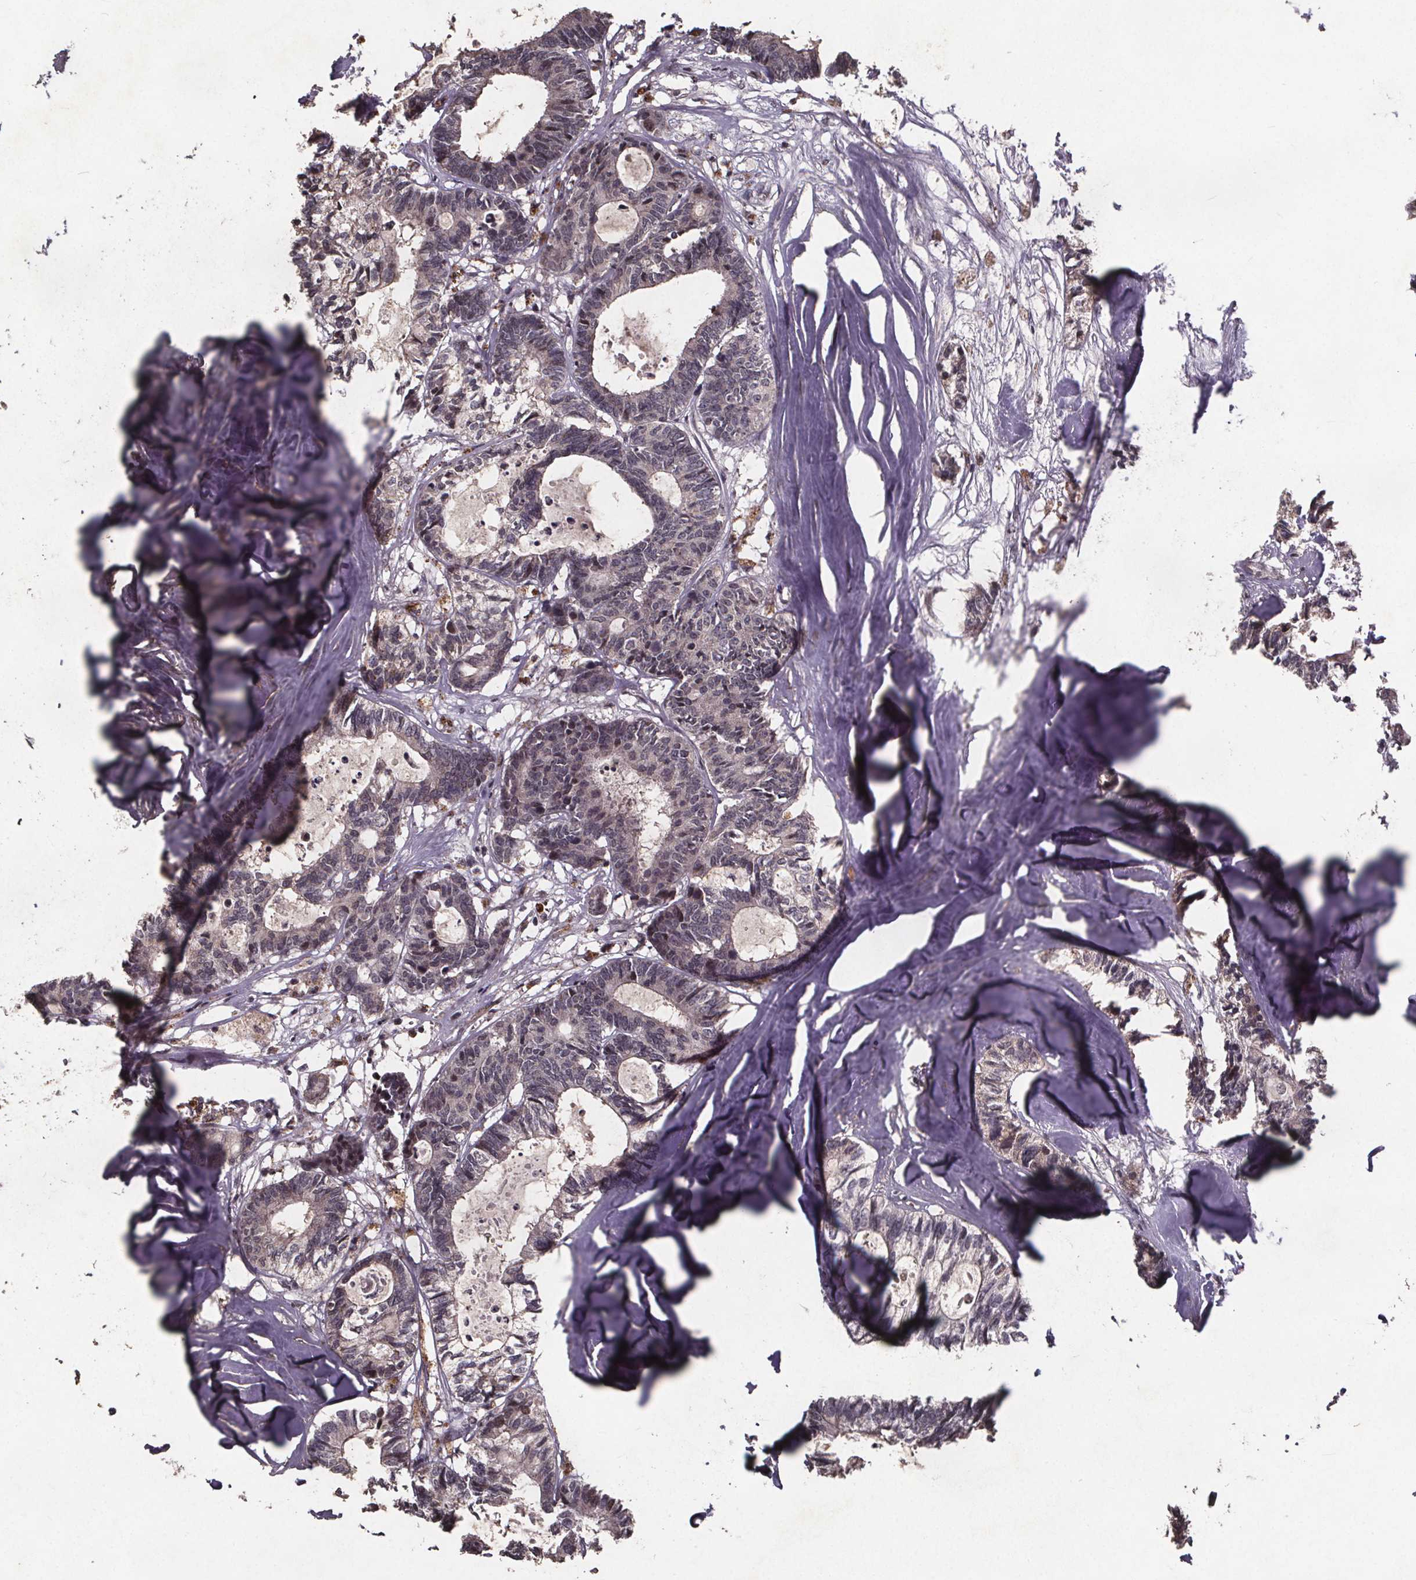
{"staining": {"intensity": "negative", "quantity": "none", "location": "none"}, "tissue": "colorectal cancer", "cell_type": "Tumor cells", "image_type": "cancer", "snomed": [{"axis": "morphology", "description": "Adenocarcinoma, NOS"}, {"axis": "topography", "description": "Colon"}, {"axis": "topography", "description": "Rectum"}], "caption": "Tumor cells show no significant positivity in colorectal adenocarcinoma. (Brightfield microscopy of DAB (3,3'-diaminobenzidine) immunohistochemistry (IHC) at high magnification).", "gene": "GPX3", "patient": {"sex": "male", "age": 57}}